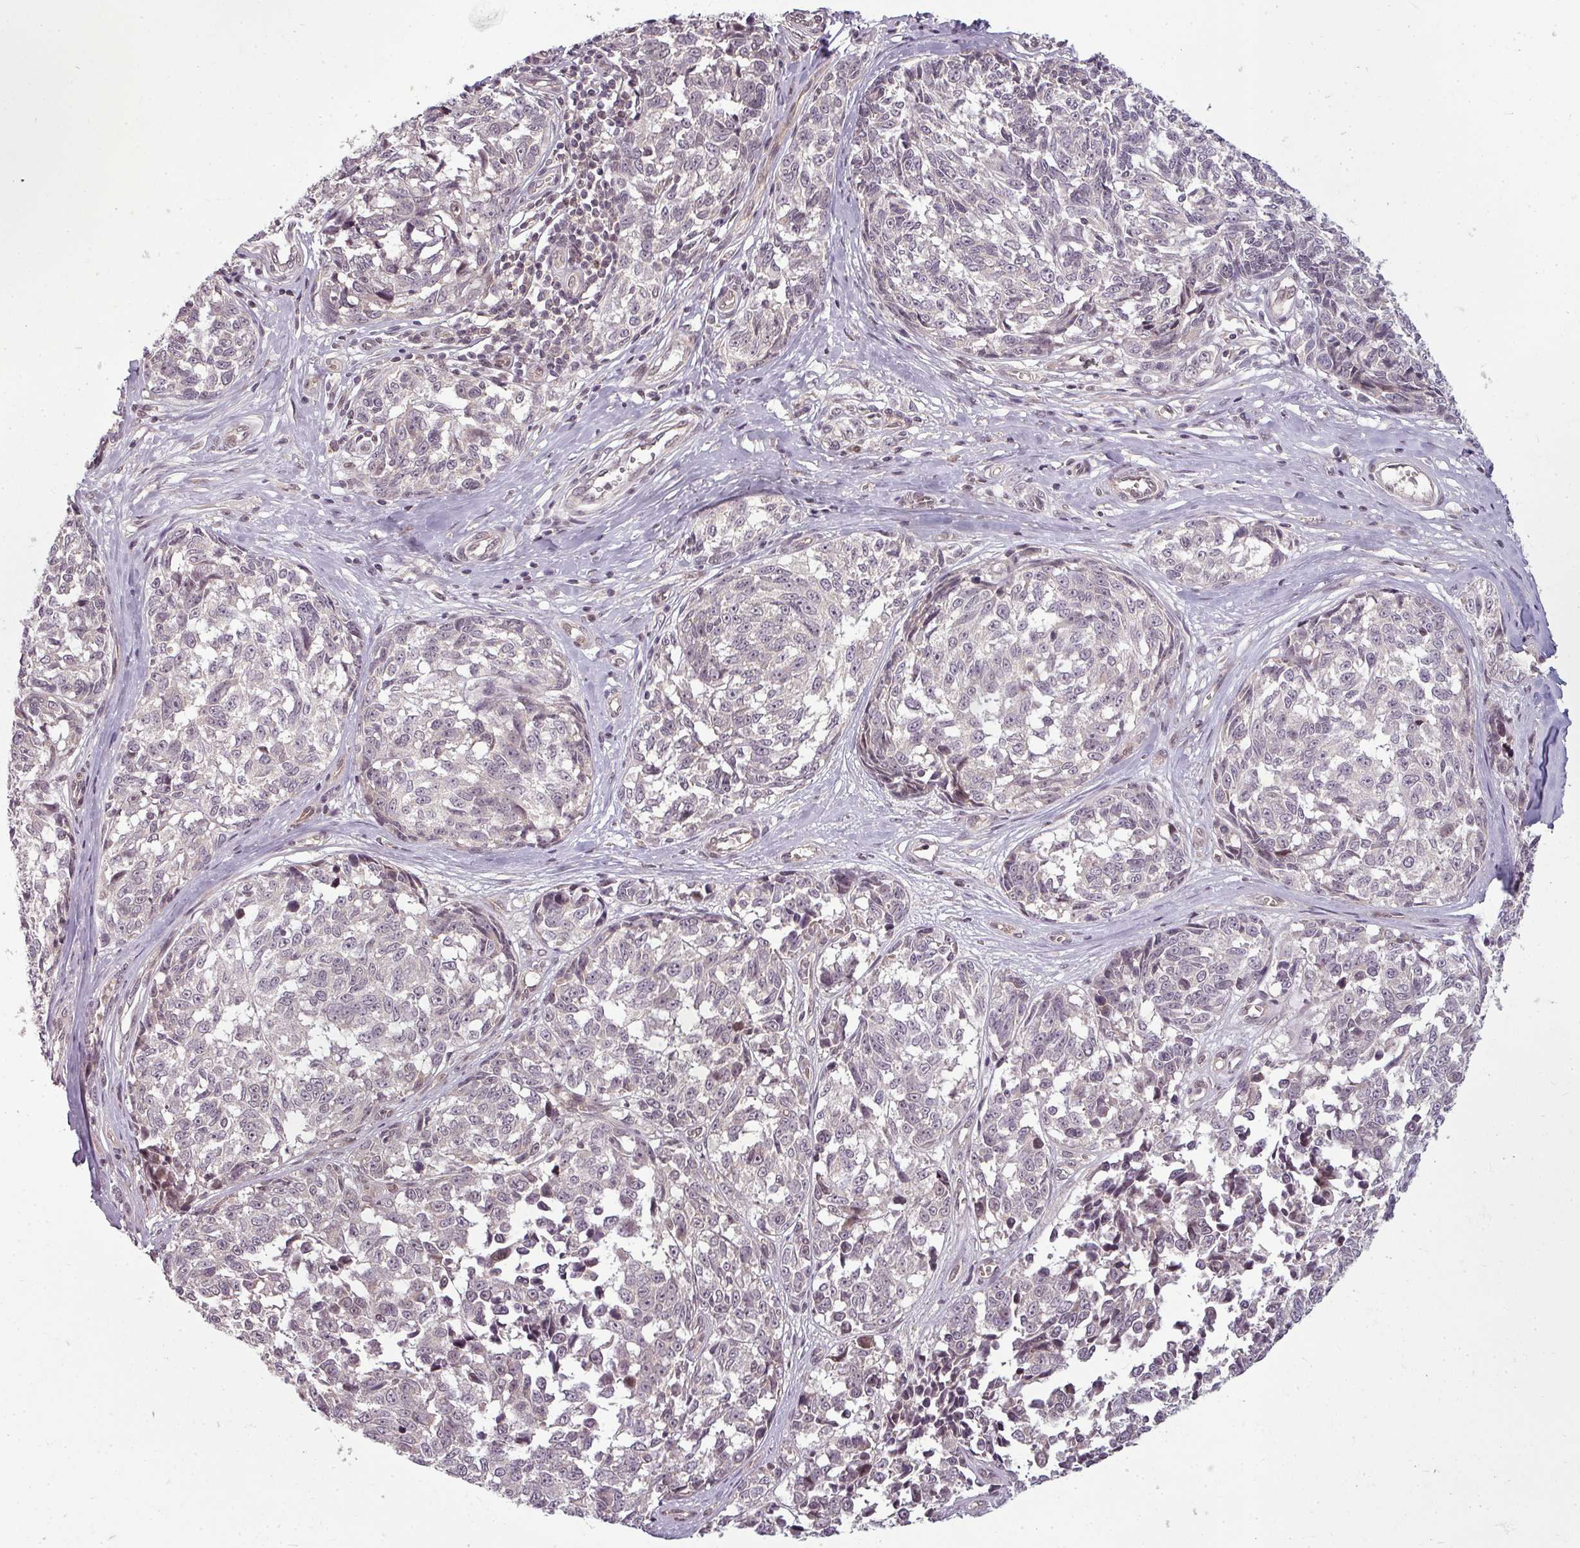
{"staining": {"intensity": "negative", "quantity": "none", "location": "none"}, "tissue": "melanoma", "cell_type": "Tumor cells", "image_type": "cancer", "snomed": [{"axis": "morphology", "description": "Normal tissue, NOS"}, {"axis": "morphology", "description": "Malignant melanoma, NOS"}, {"axis": "topography", "description": "Skin"}], "caption": "Melanoma stained for a protein using IHC demonstrates no positivity tumor cells.", "gene": "CLIC1", "patient": {"sex": "female", "age": 64}}